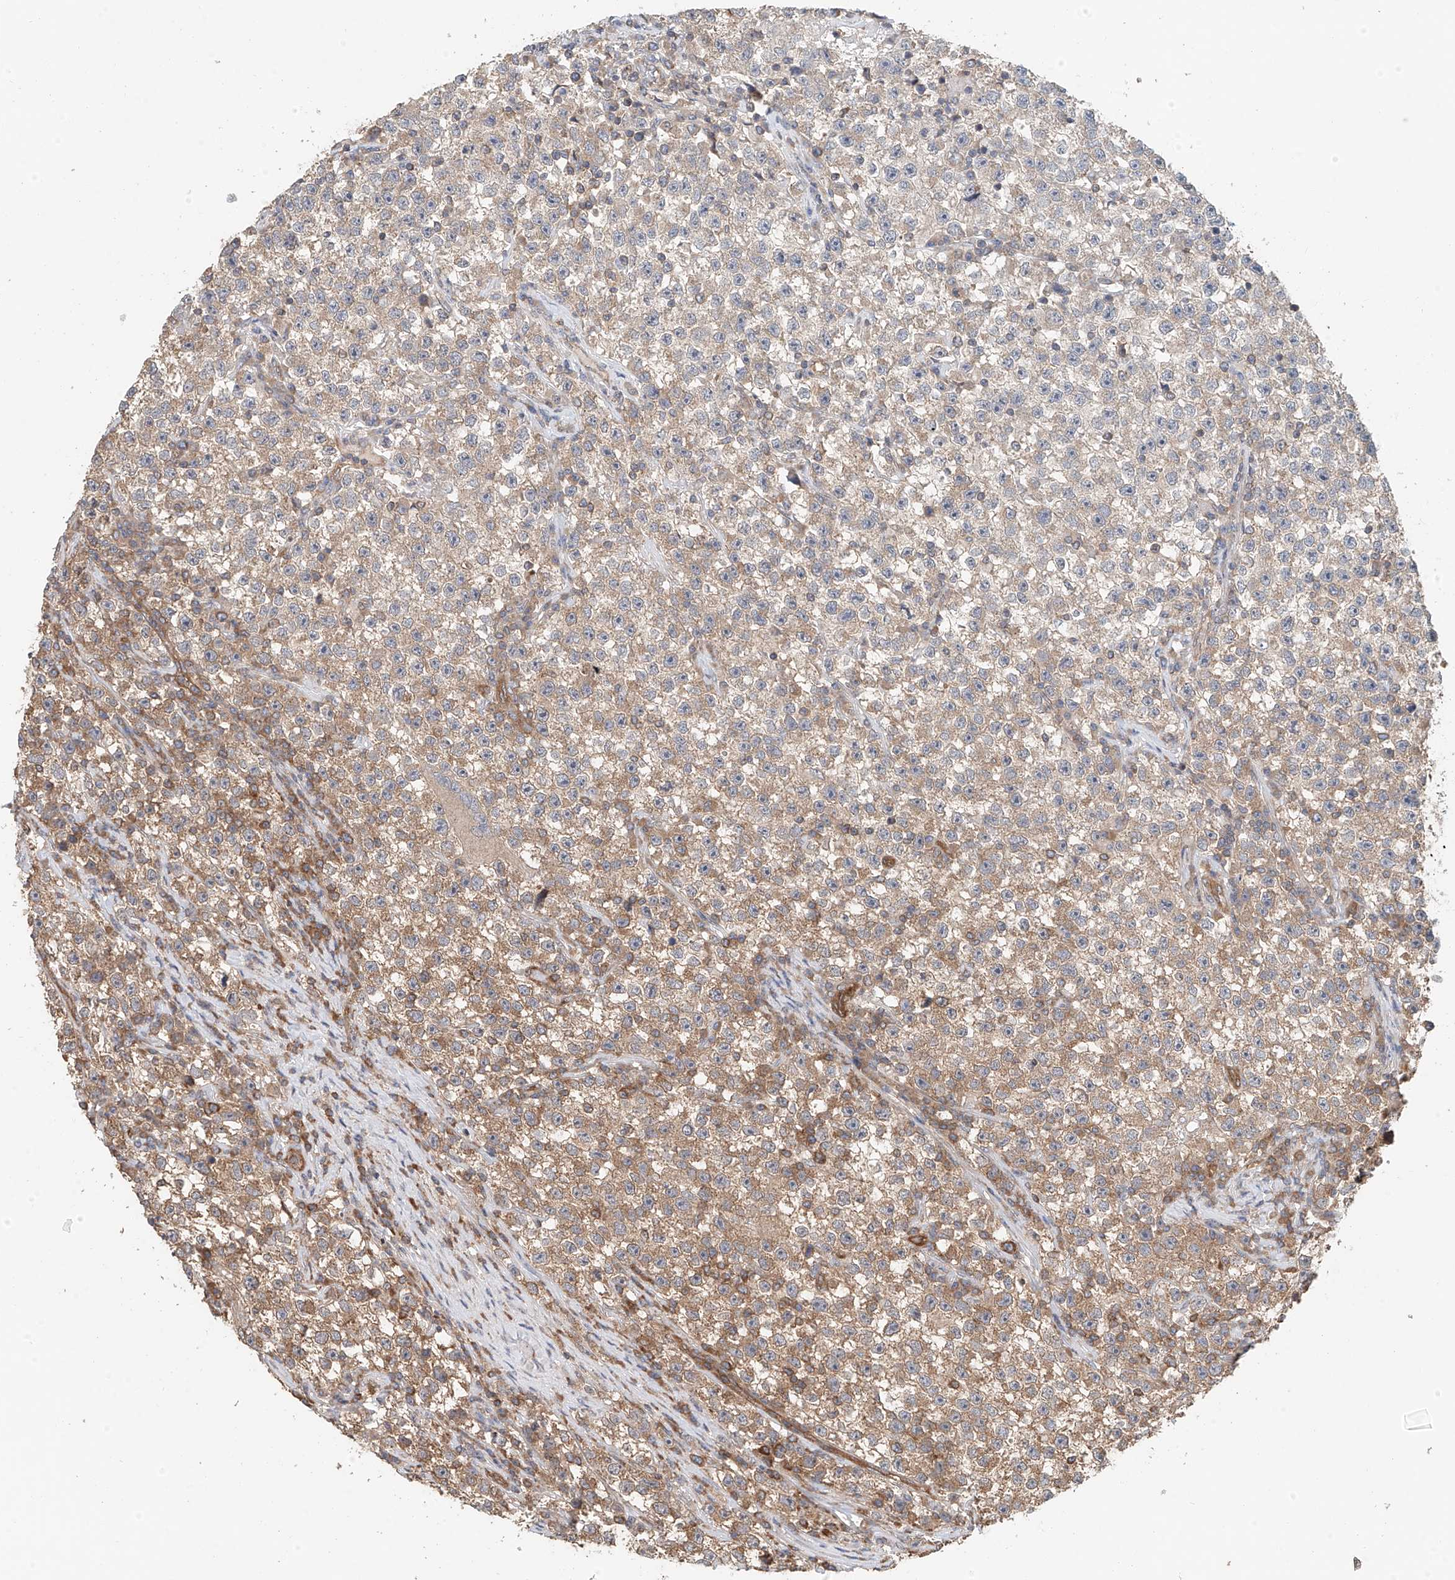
{"staining": {"intensity": "moderate", "quantity": "25%-75%", "location": "cytoplasmic/membranous"}, "tissue": "testis cancer", "cell_type": "Tumor cells", "image_type": "cancer", "snomed": [{"axis": "morphology", "description": "Seminoma, NOS"}, {"axis": "topography", "description": "Testis"}], "caption": "Tumor cells demonstrate medium levels of moderate cytoplasmic/membranous positivity in approximately 25%-75% of cells in testis cancer.", "gene": "FRYL", "patient": {"sex": "male", "age": 22}}